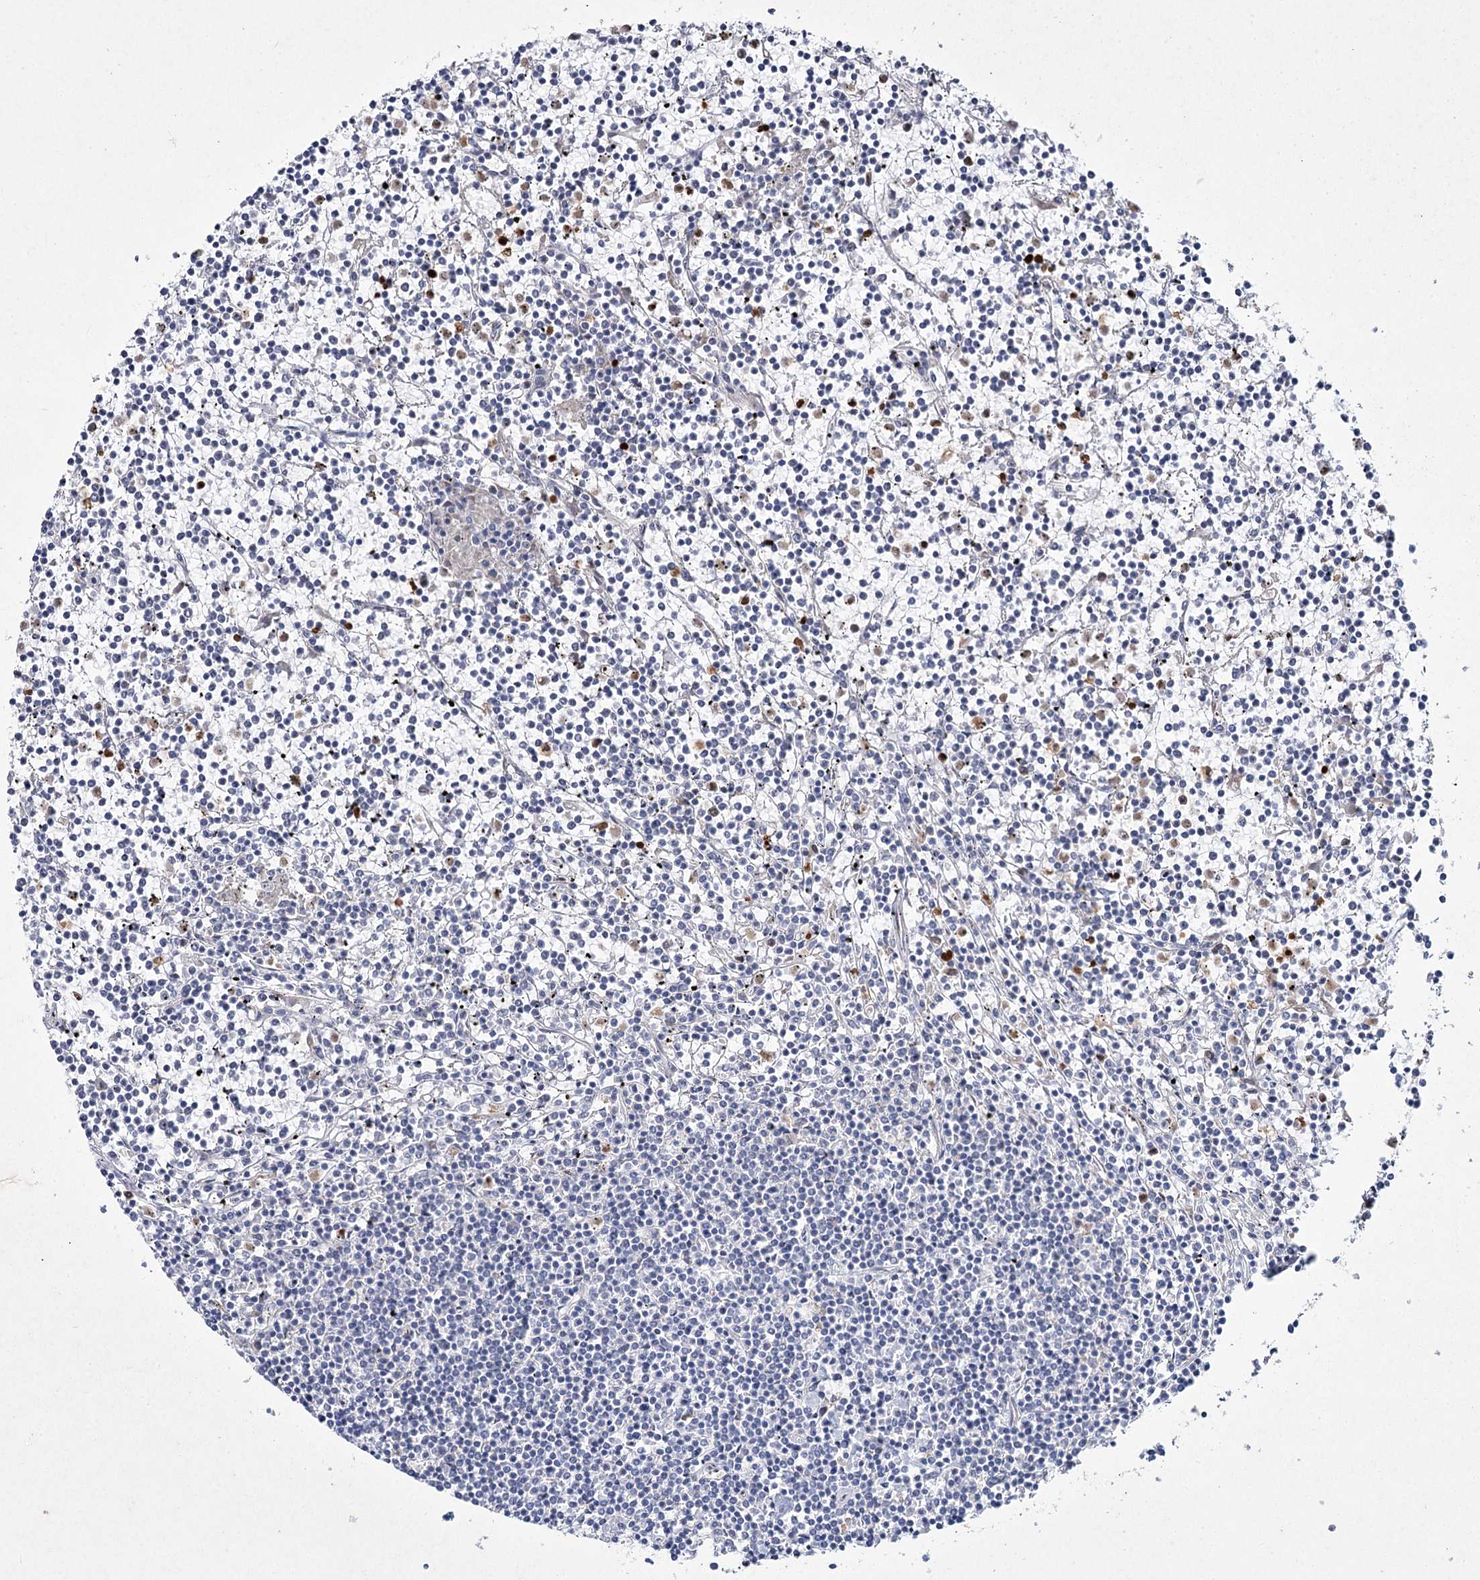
{"staining": {"intensity": "negative", "quantity": "none", "location": "none"}, "tissue": "lymphoma", "cell_type": "Tumor cells", "image_type": "cancer", "snomed": [{"axis": "morphology", "description": "Malignant lymphoma, non-Hodgkin's type, Low grade"}, {"axis": "topography", "description": "Spleen"}], "caption": "The immunohistochemistry histopathology image has no significant positivity in tumor cells of lymphoma tissue.", "gene": "NIPAL4", "patient": {"sex": "female", "age": 19}}